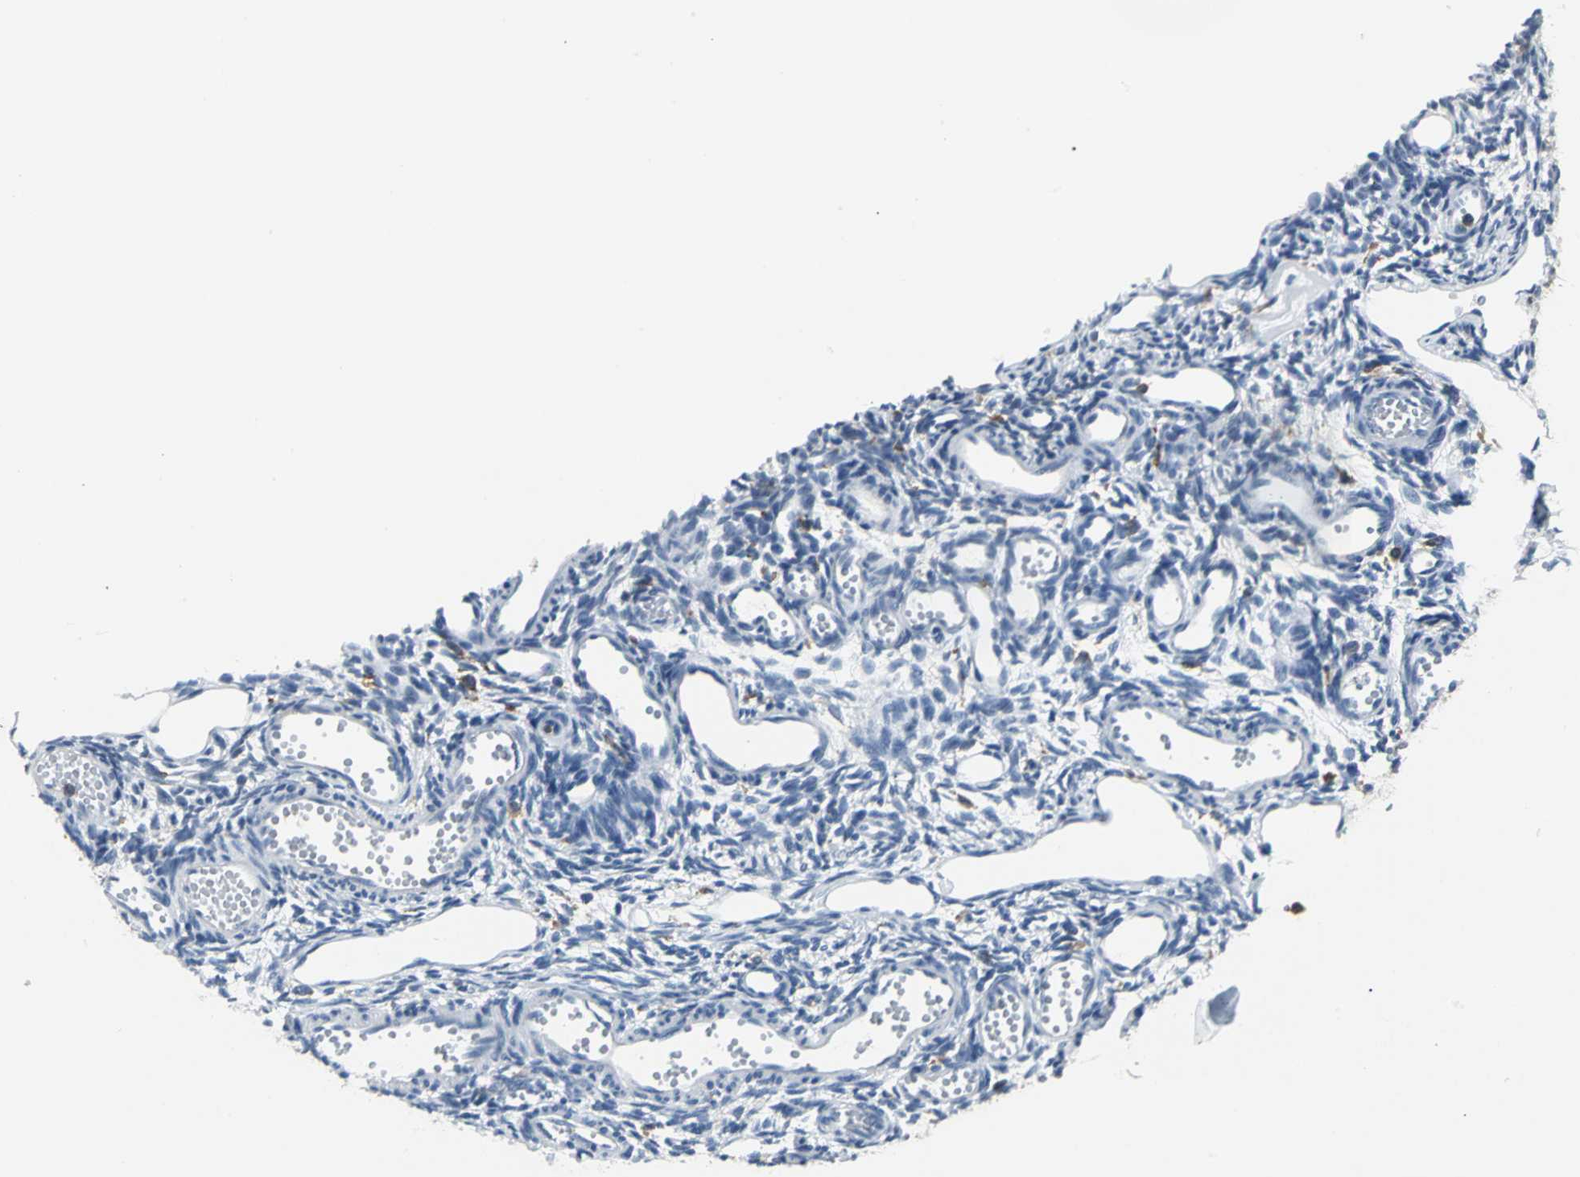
{"staining": {"intensity": "negative", "quantity": "none", "location": "none"}, "tissue": "ovary", "cell_type": "Ovarian stroma cells", "image_type": "normal", "snomed": [{"axis": "morphology", "description": "Normal tissue, NOS"}, {"axis": "topography", "description": "Ovary"}], "caption": "Immunohistochemistry photomicrograph of benign human ovary stained for a protein (brown), which displays no positivity in ovarian stroma cells. (Stains: DAB IHC with hematoxylin counter stain, Microscopy: brightfield microscopy at high magnification).", "gene": "IQGAP2", "patient": {"sex": "female", "age": 33}}